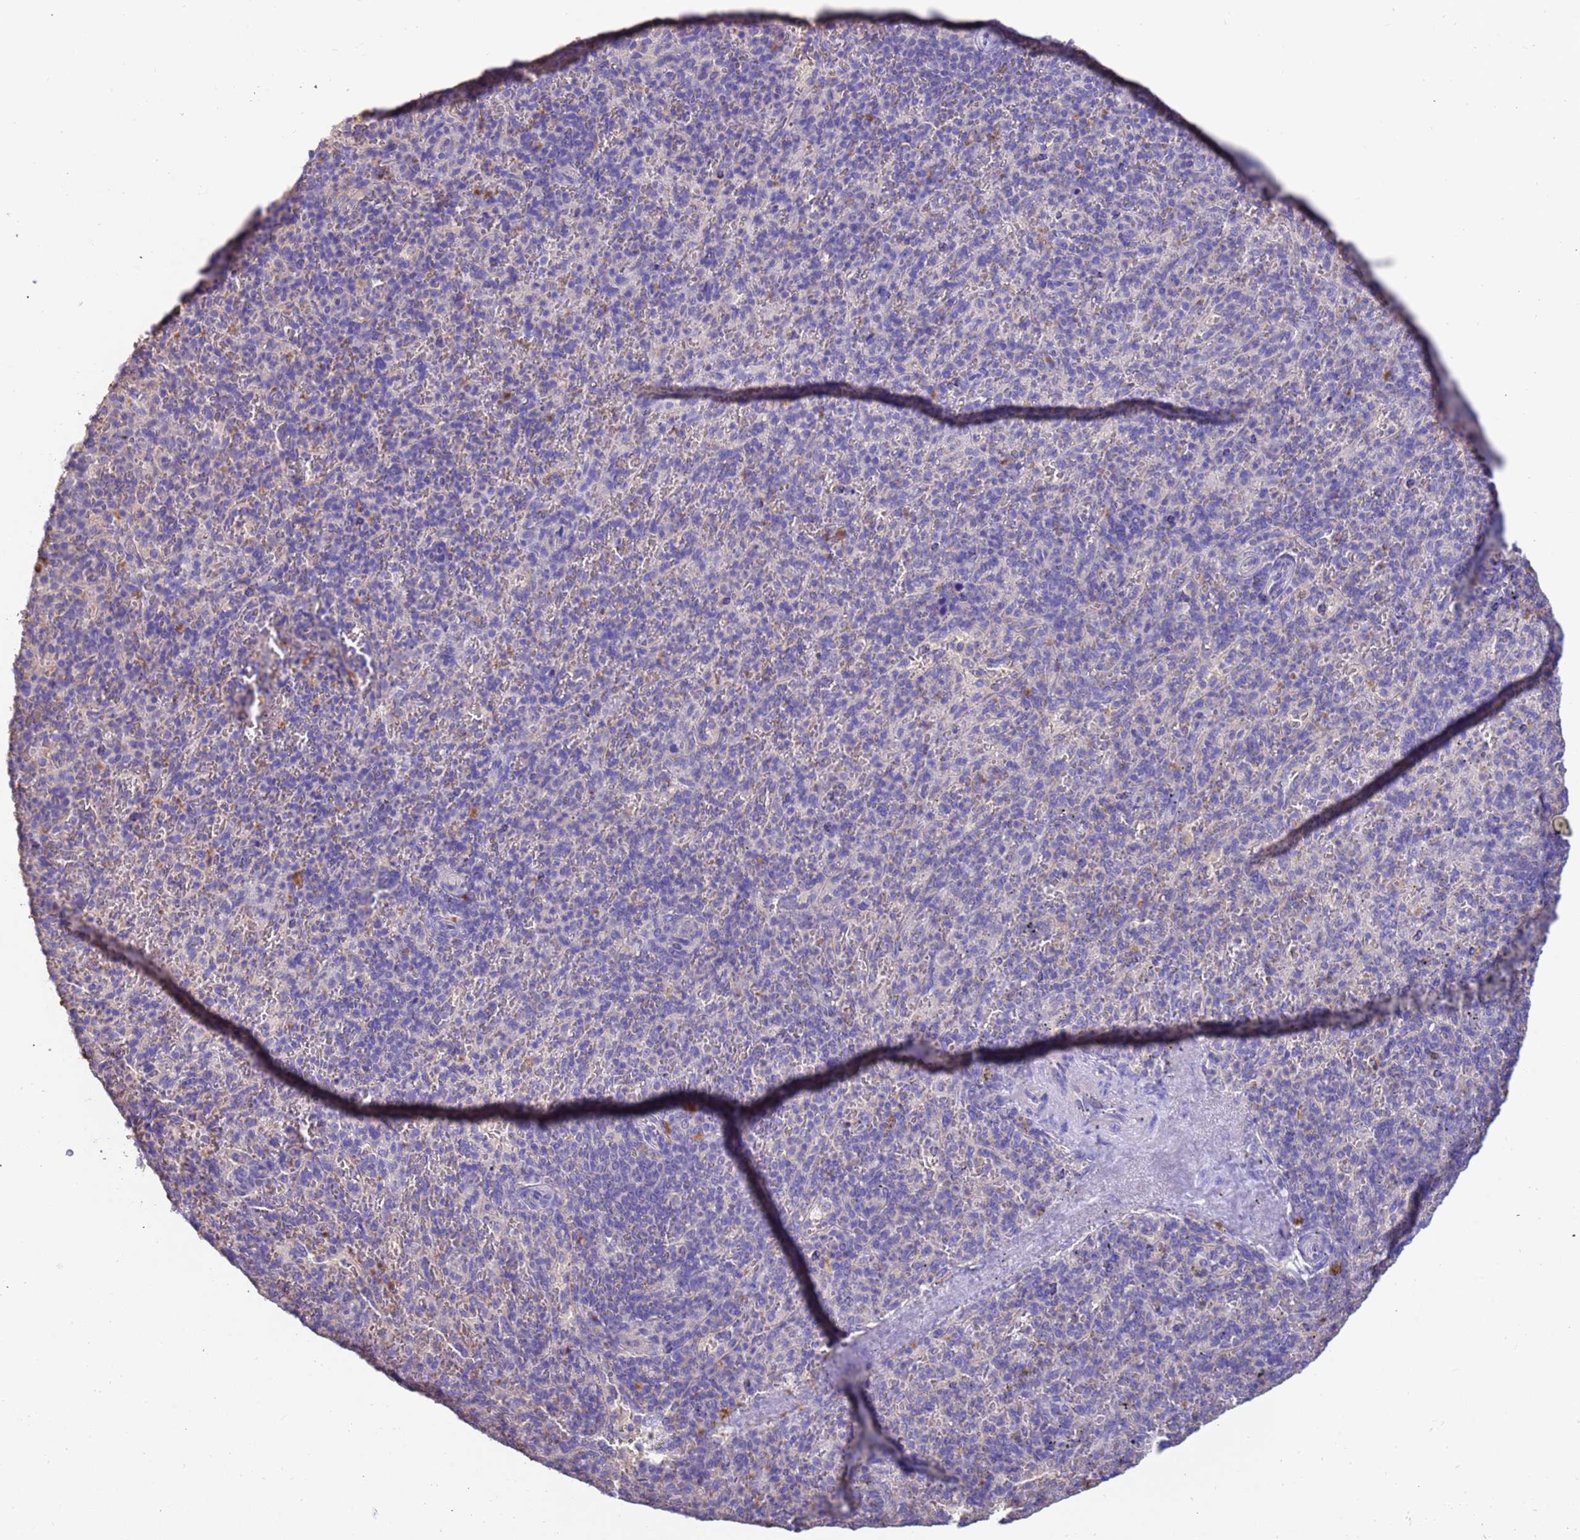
{"staining": {"intensity": "negative", "quantity": "none", "location": "none"}, "tissue": "spleen", "cell_type": "Cells in red pulp", "image_type": "normal", "snomed": [{"axis": "morphology", "description": "Normal tissue, NOS"}, {"axis": "topography", "description": "Spleen"}], "caption": "A high-resolution image shows immunohistochemistry staining of unremarkable spleen, which displays no significant staining in cells in red pulp.", "gene": "SRL", "patient": {"sex": "male", "age": 82}}